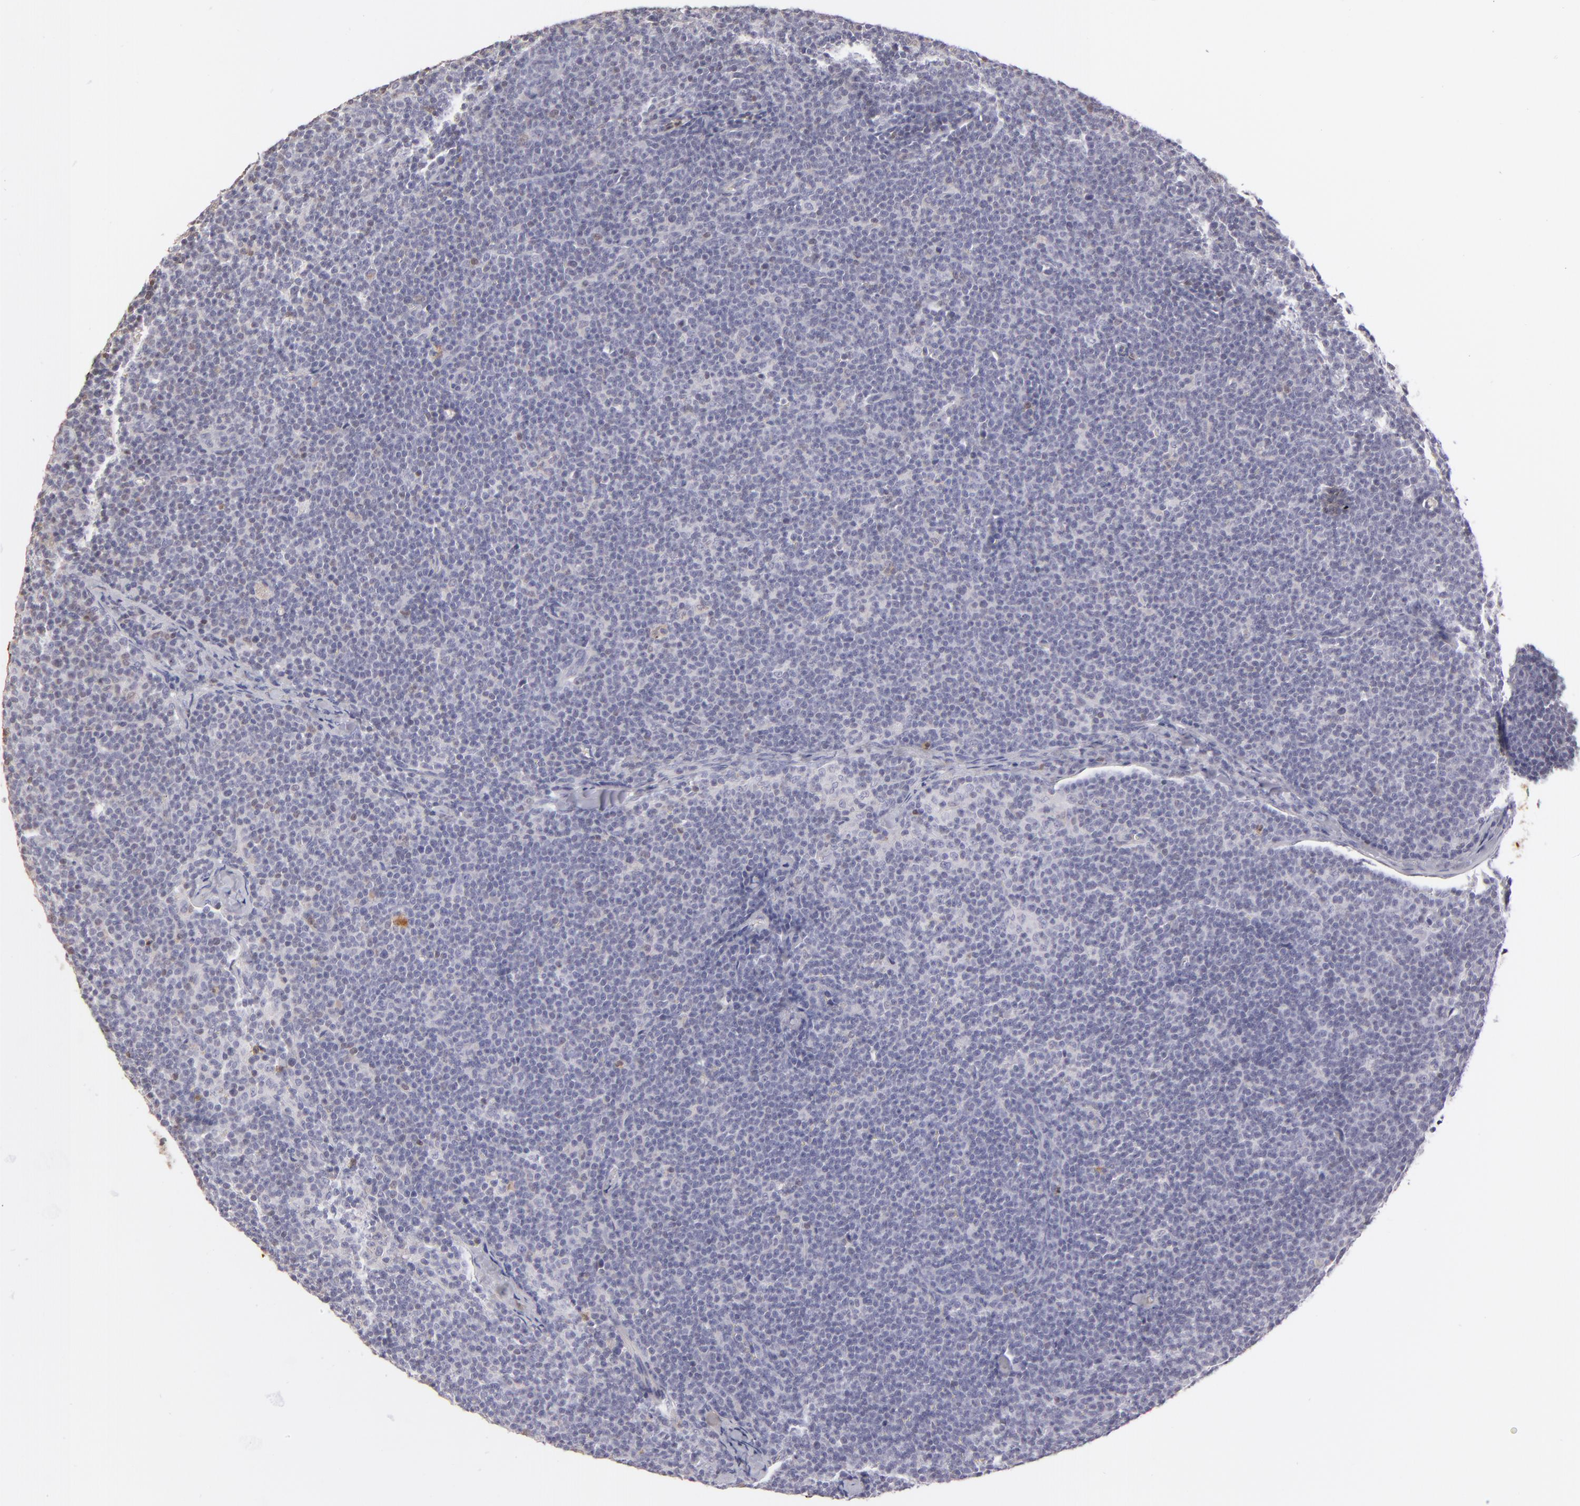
{"staining": {"intensity": "negative", "quantity": "none", "location": "none"}, "tissue": "lymphoma", "cell_type": "Tumor cells", "image_type": "cancer", "snomed": [{"axis": "morphology", "description": "Malignant lymphoma, non-Hodgkin's type, High grade"}, {"axis": "topography", "description": "Lymph node"}], "caption": "Immunohistochemistry of high-grade malignant lymphoma, non-Hodgkin's type demonstrates no positivity in tumor cells.", "gene": "S100A2", "patient": {"sex": "female", "age": 58}}